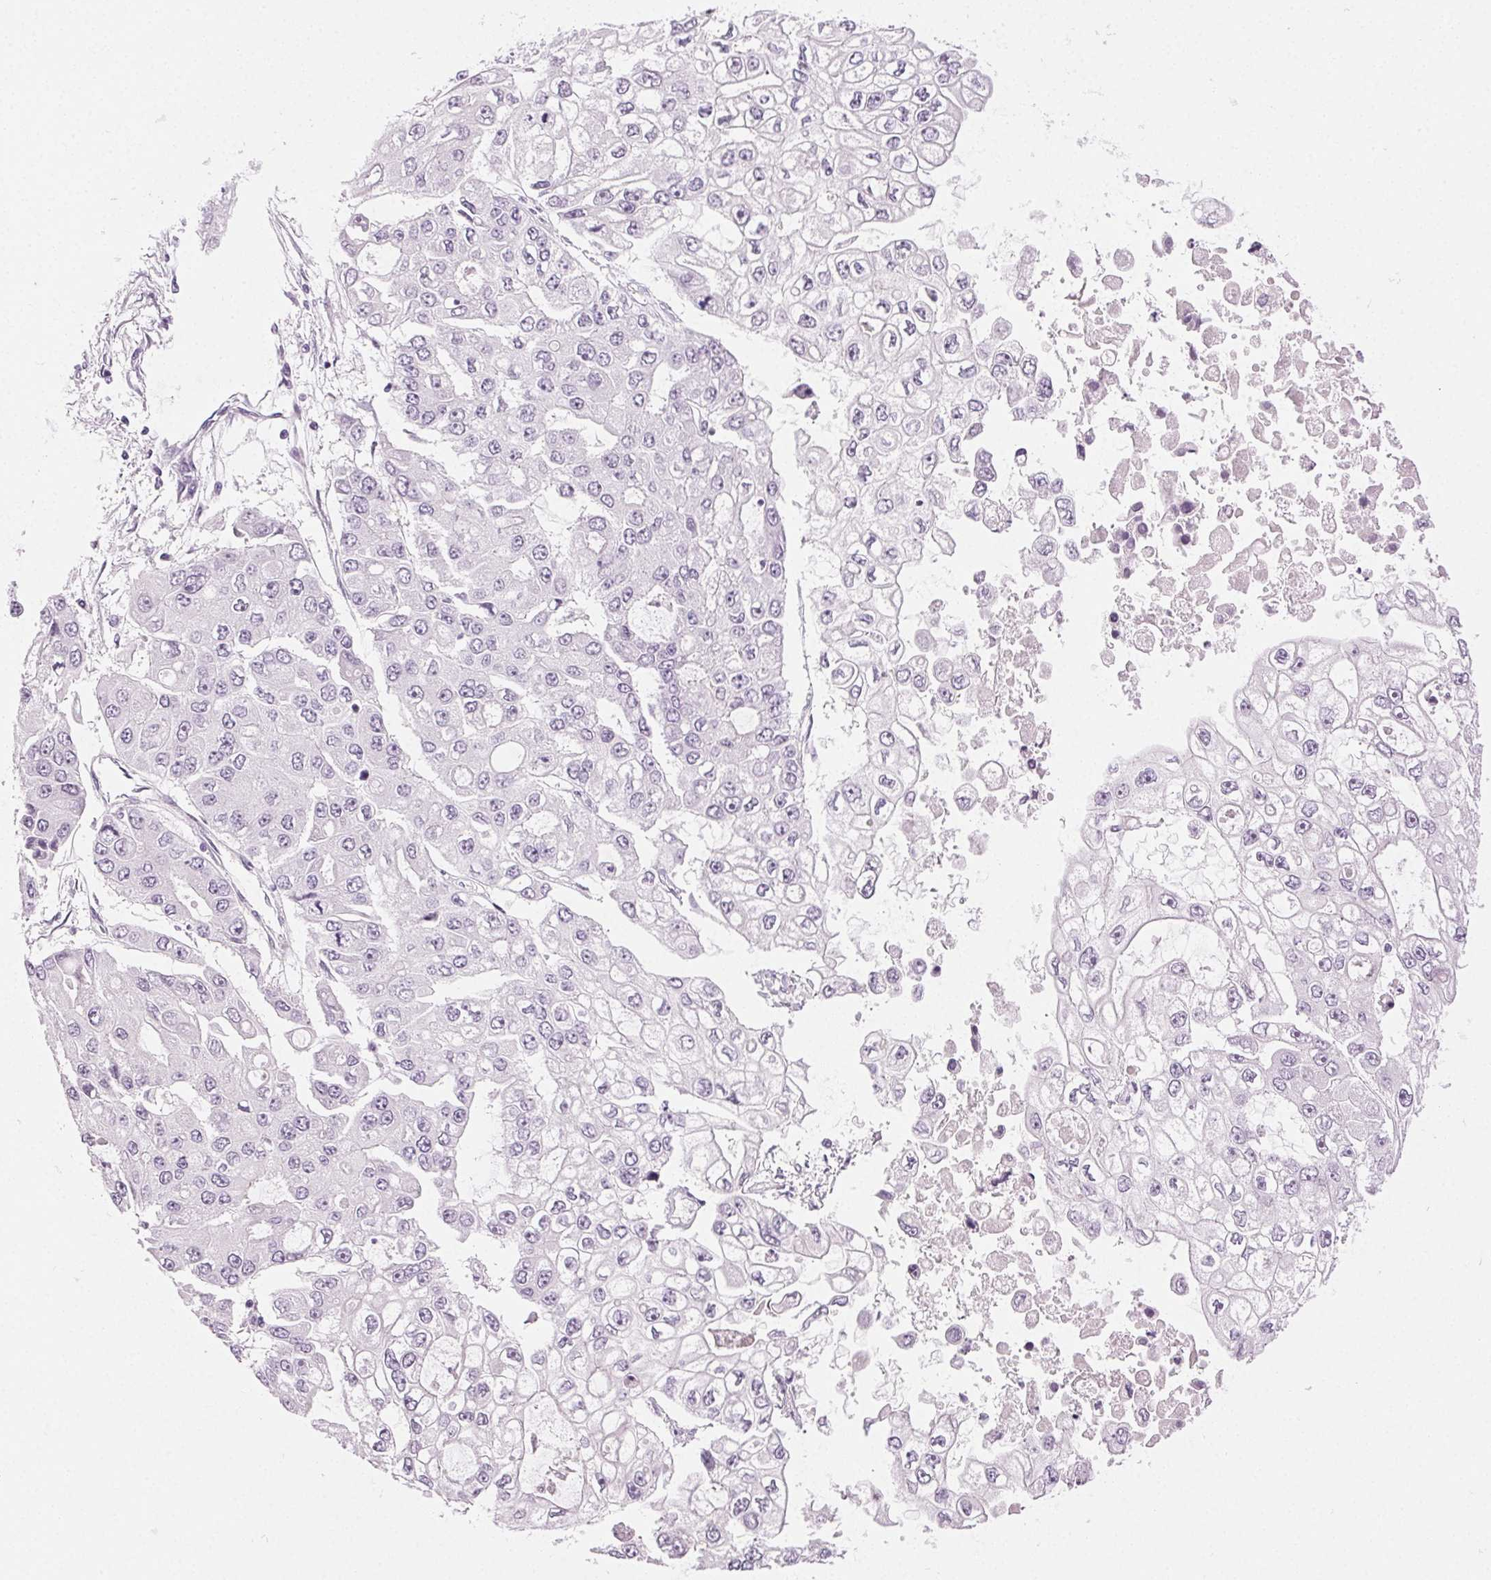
{"staining": {"intensity": "negative", "quantity": "none", "location": "none"}, "tissue": "ovarian cancer", "cell_type": "Tumor cells", "image_type": "cancer", "snomed": [{"axis": "morphology", "description": "Cystadenocarcinoma, serous, NOS"}, {"axis": "topography", "description": "Ovary"}], "caption": "Immunohistochemical staining of ovarian serous cystadenocarcinoma demonstrates no significant expression in tumor cells. Nuclei are stained in blue.", "gene": "AIF1L", "patient": {"sex": "female", "age": 56}}